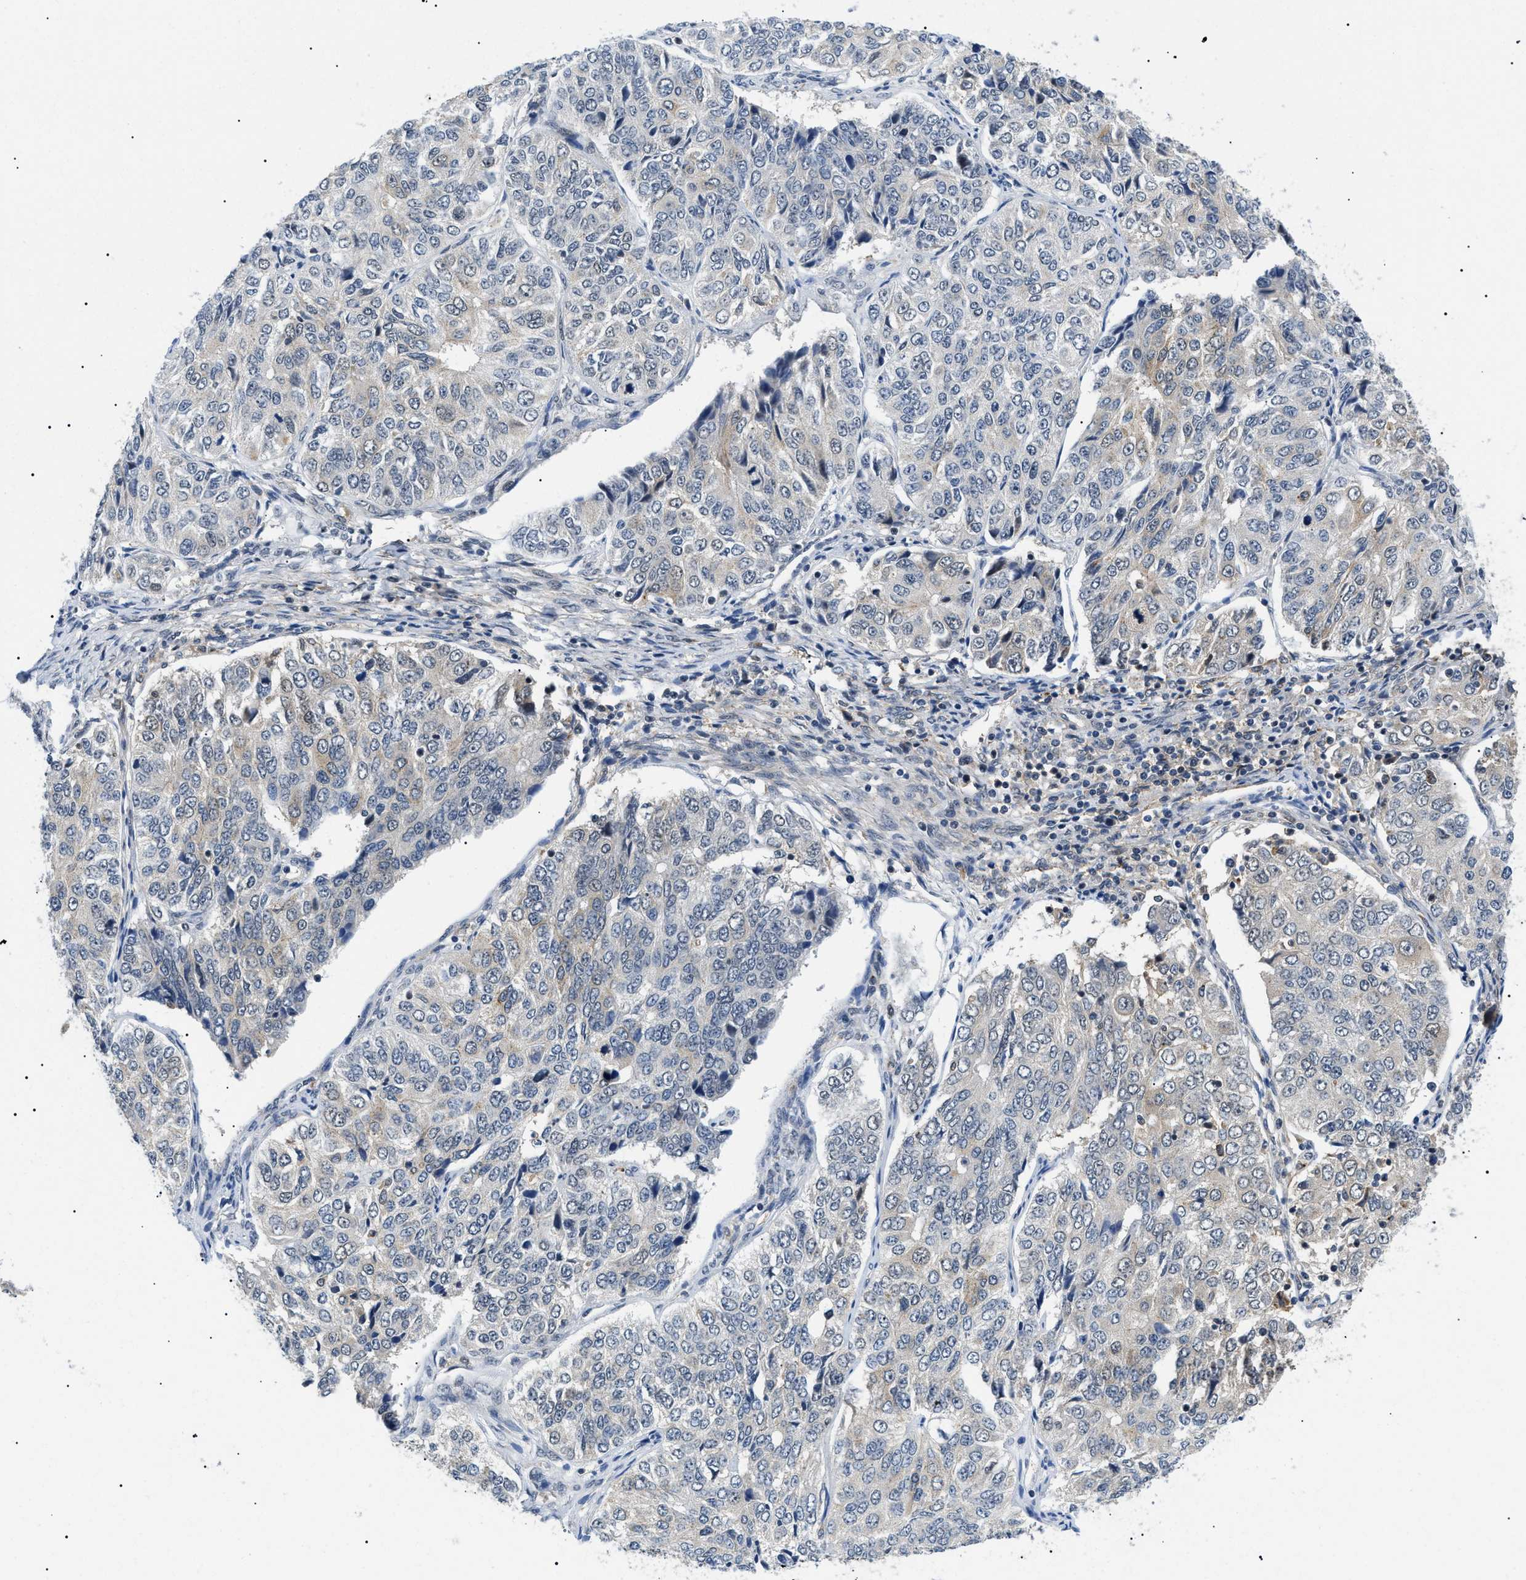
{"staining": {"intensity": "negative", "quantity": "none", "location": "none"}, "tissue": "ovarian cancer", "cell_type": "Tumor cells", "image_type": "cancer", "snomed": [{"axis": "morphology", "description": "Carcinoma, endometroid"}, {"axis": "topography", "description": "Ovary"}], "caption": "The photomicrograph displays no staining of tumor cells in ovarian cancer. The staining is performed using DAB (3,3'-diaminobenzidine) brown chromogen with nuclei counter-stained in using hematoxylin.", "gene": "RBM15", "patient": {"sex": "female", "age": 51}}